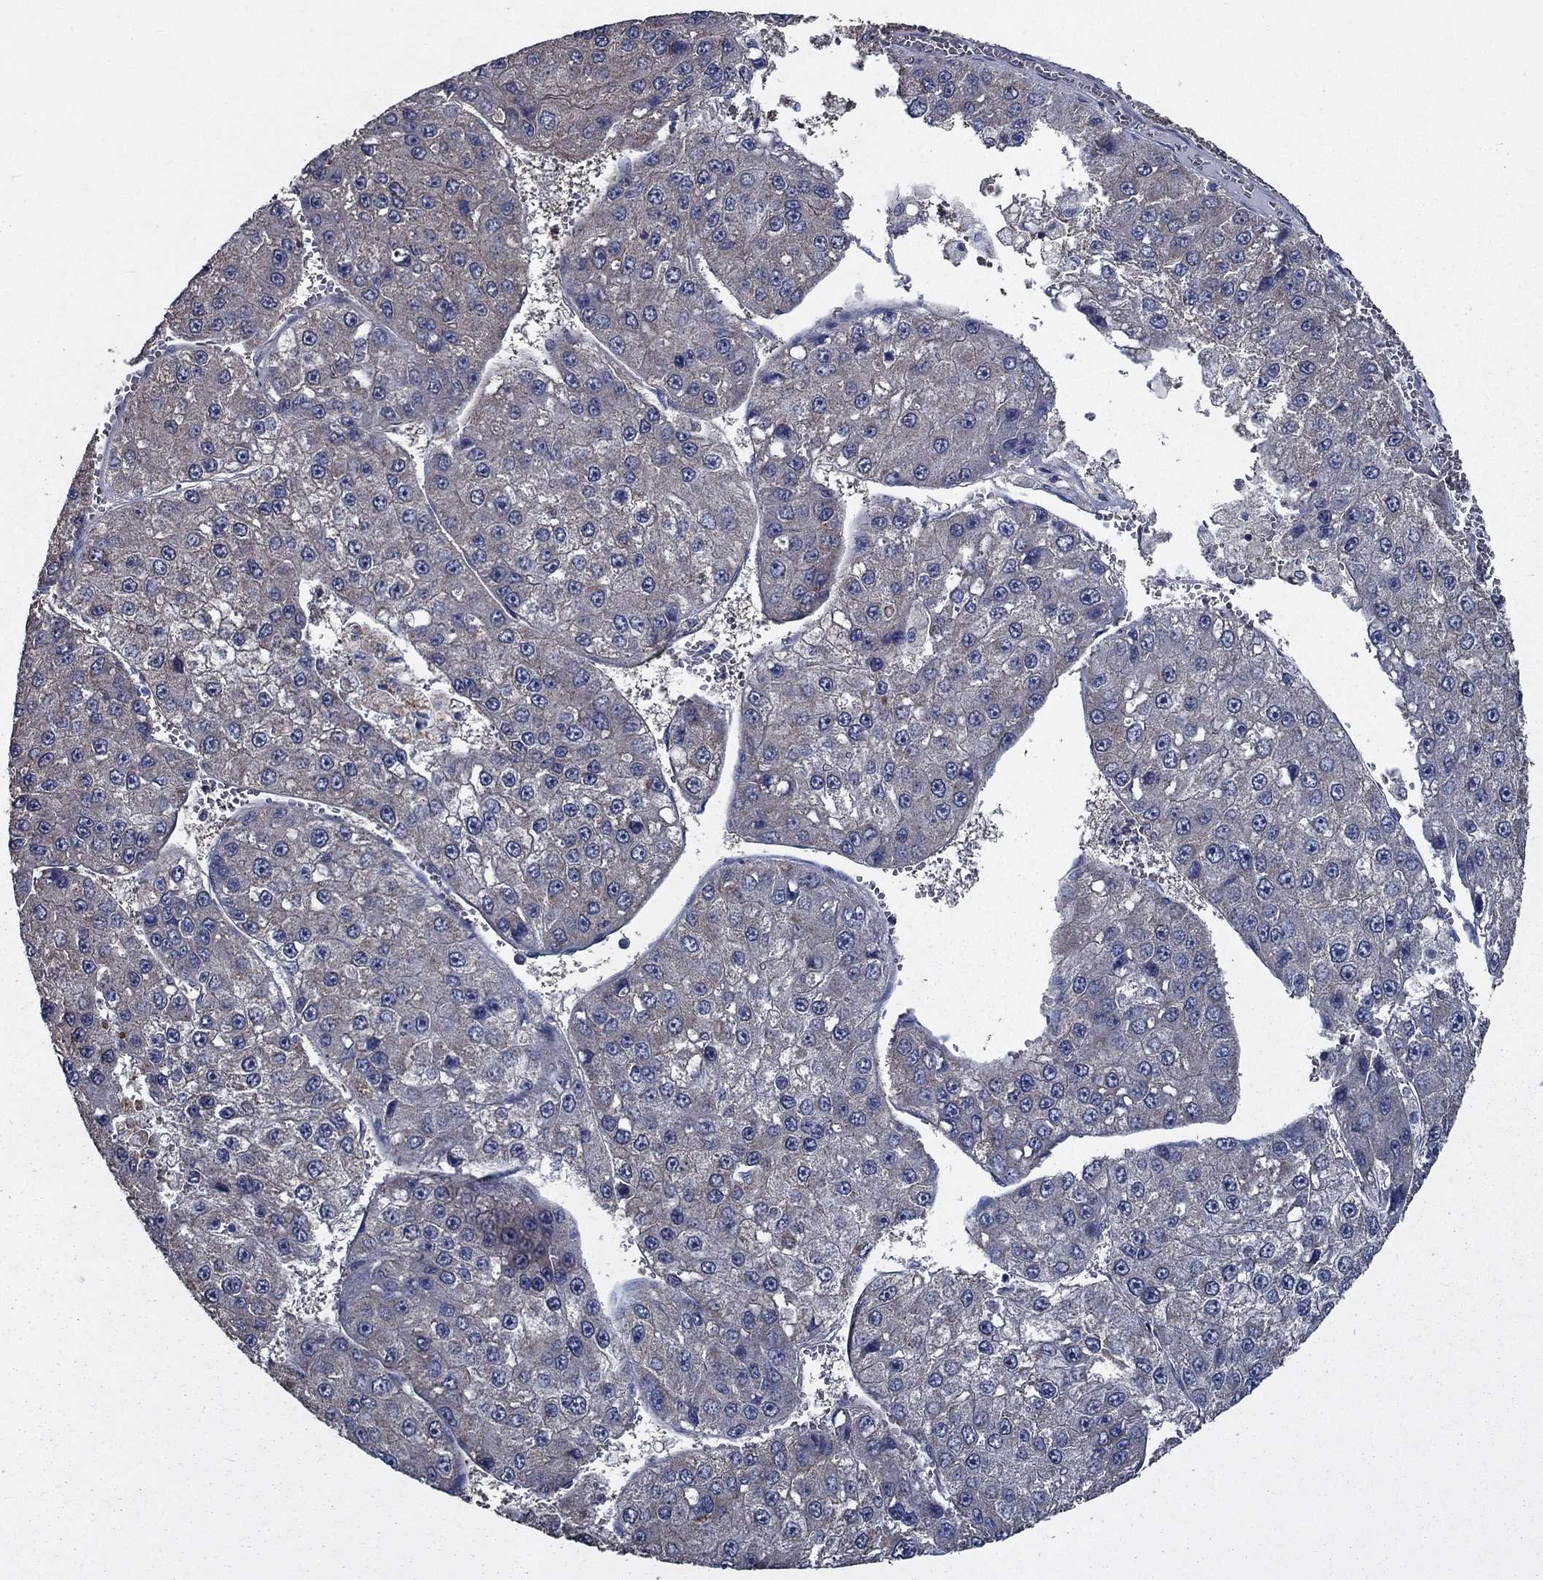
{"staining": {"intensity": "weak", "quantity": "<25%", "location": "cytoplasmic/membranous"}, "tissue": "liver cancer", "cell_type": "Tumor cells", "image_type": "cancer", "snomed": [{"axis": "morphology", "description": "Carcinoma, Hepatocellular, NOS"}, {"axis": "topography", "description": "Liver"}], "caption": "IHC image of human liver hepatocellular carcinoma stained for a protein (brown), which demonstrates no staining in tumor cells.", "gene": "SLC44A1", "patient": {"sex": "female", "age": 73}}